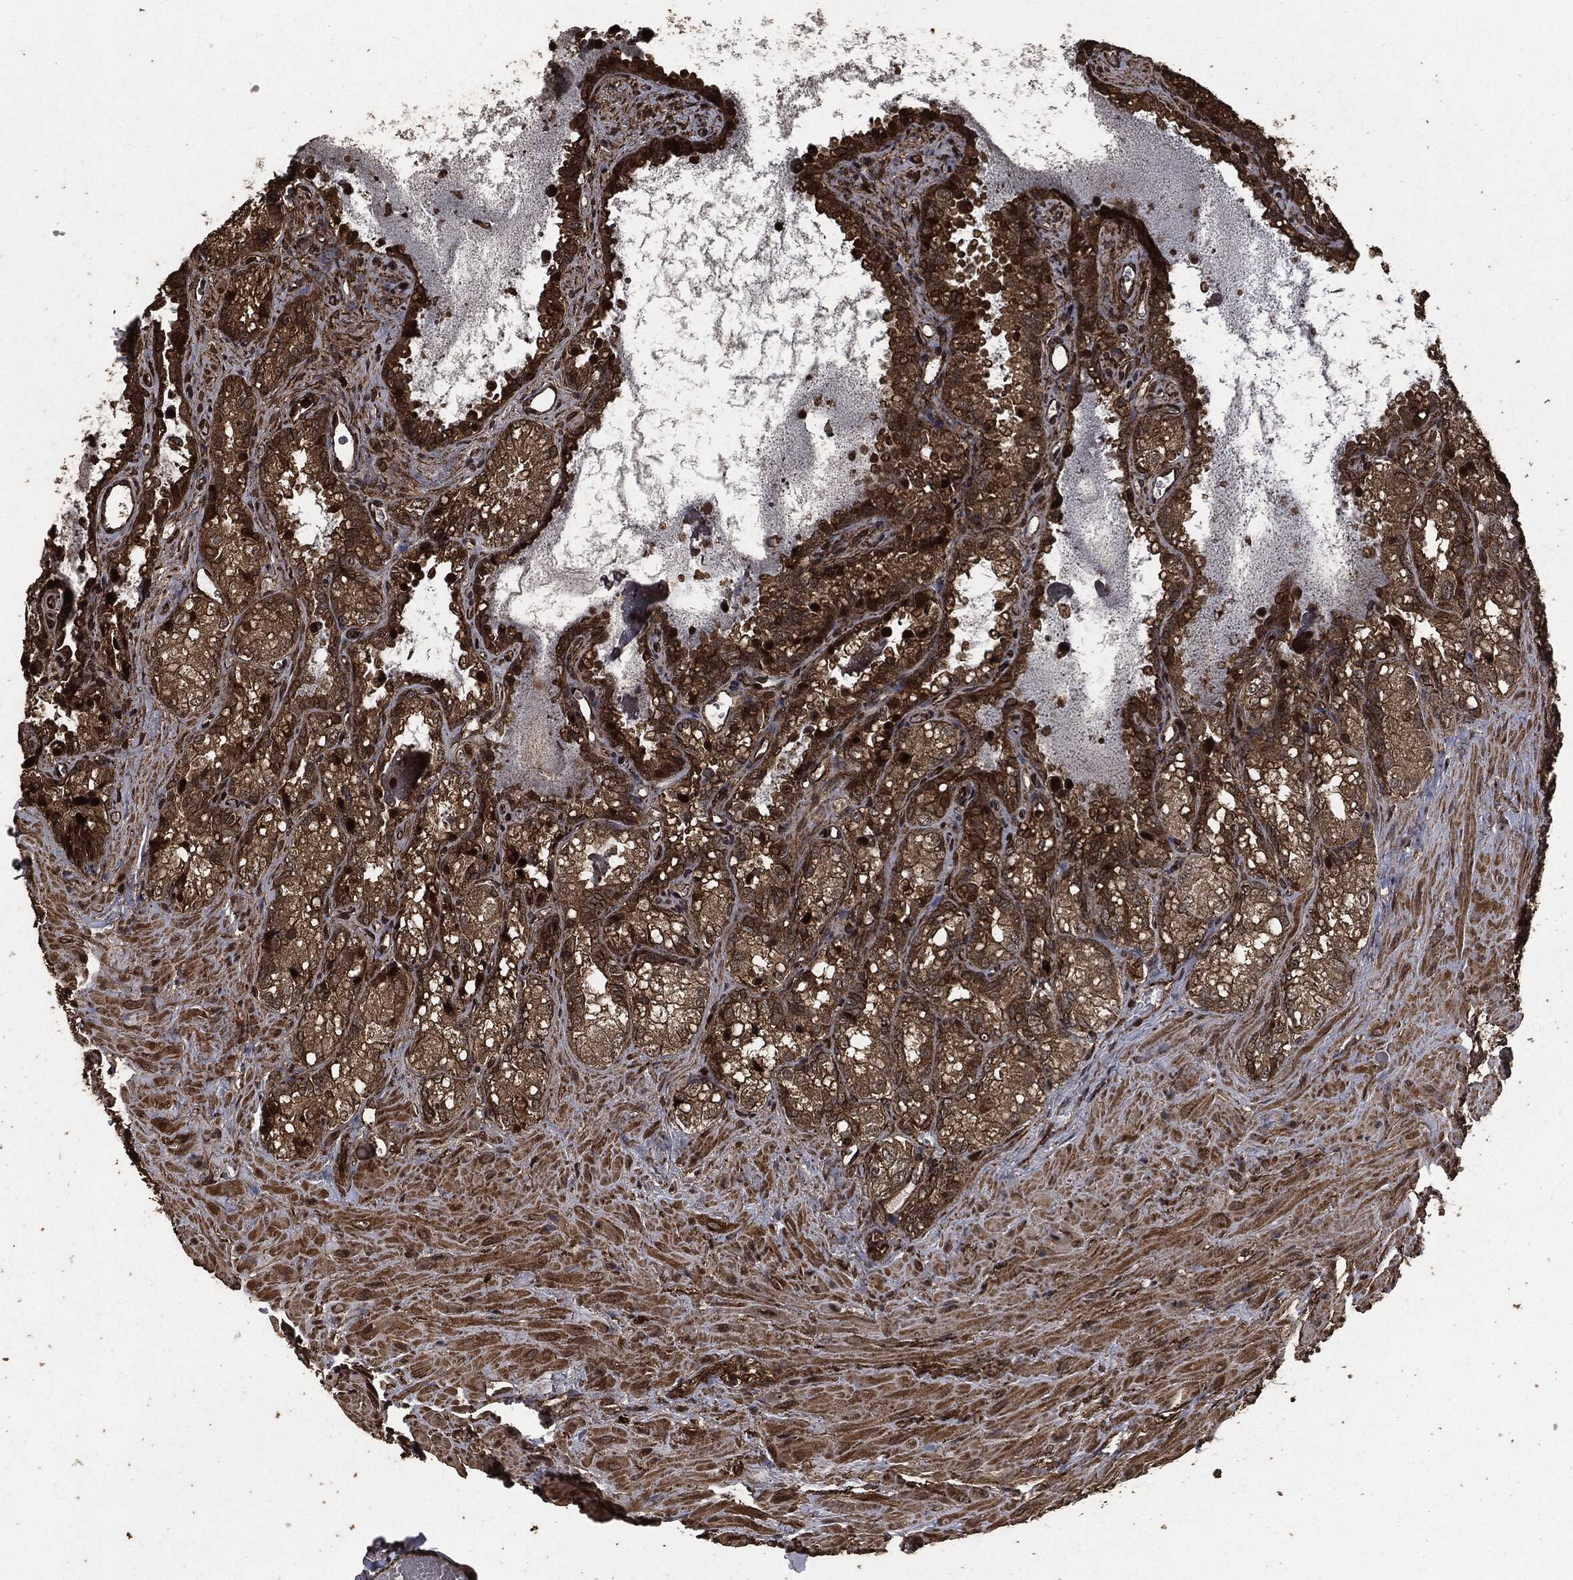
{"staining": {"intensity": "strong", "quantity": "25%-75%", "location": "cytoplasmic/membranous,nuclear"}, "tissue": "seminal vesicle", "cell_type": "Glandular cells", "image_type": "normal", "snomed": [{"axis": "morphology", "description": "Normal tissue, NOS"}, {"axis": "topography", "description": "Seminal veicle"}], "caption": "Immunohistochemical staining of unremarkable human seminal vesicle reveals strong cytoplasmic/membranous,nuclear protein expression in about 25%-75% of glandular cells. The protein is shown in brown color, while the nuclei are stained blue.", "gene": "HRAS", "patient": {"sex": "male", "age": 68}}